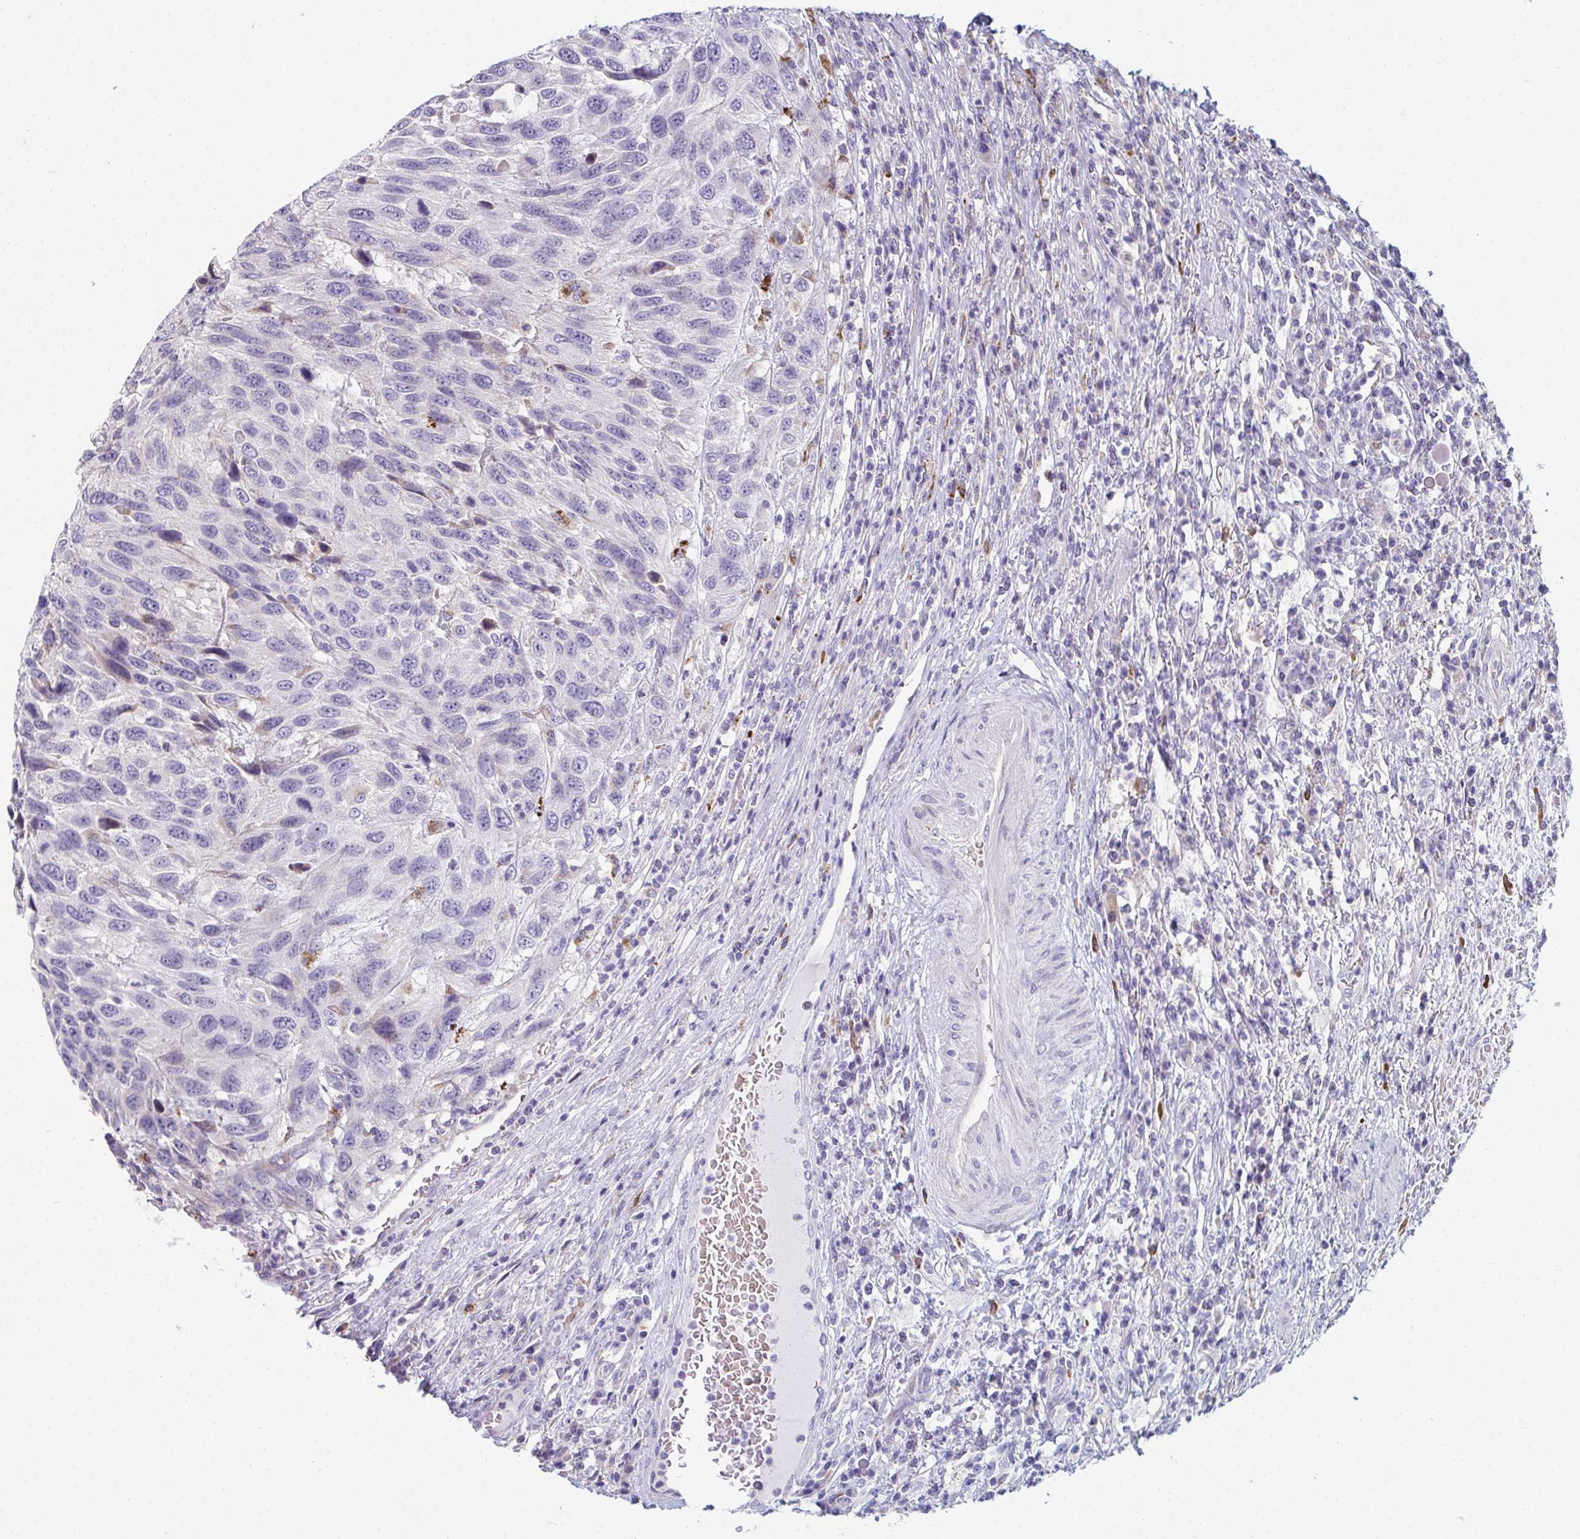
{"staining": {"intensity": "strong", "quantity": "<25%", "location": "cytoplasmic/membranous"}, "tissue": "urothelial cancer", "cell_type": "Tumor cells", "image_type": "cancer", "snomed": [{"axis": "morphology", "description": "Urothelial carcinoma, High grade"}, {"axis": "topography", "description": "Urinary bladder"}], "caption": "Brown immunohistochemical staining in human urothelial carcinoma (high-grade) displays strong cytoplasmic/membranous staining in approximately <25% of tumor cells.", "gene": "EIF1AD", "patient": {"sex": "female", "age": 70}}